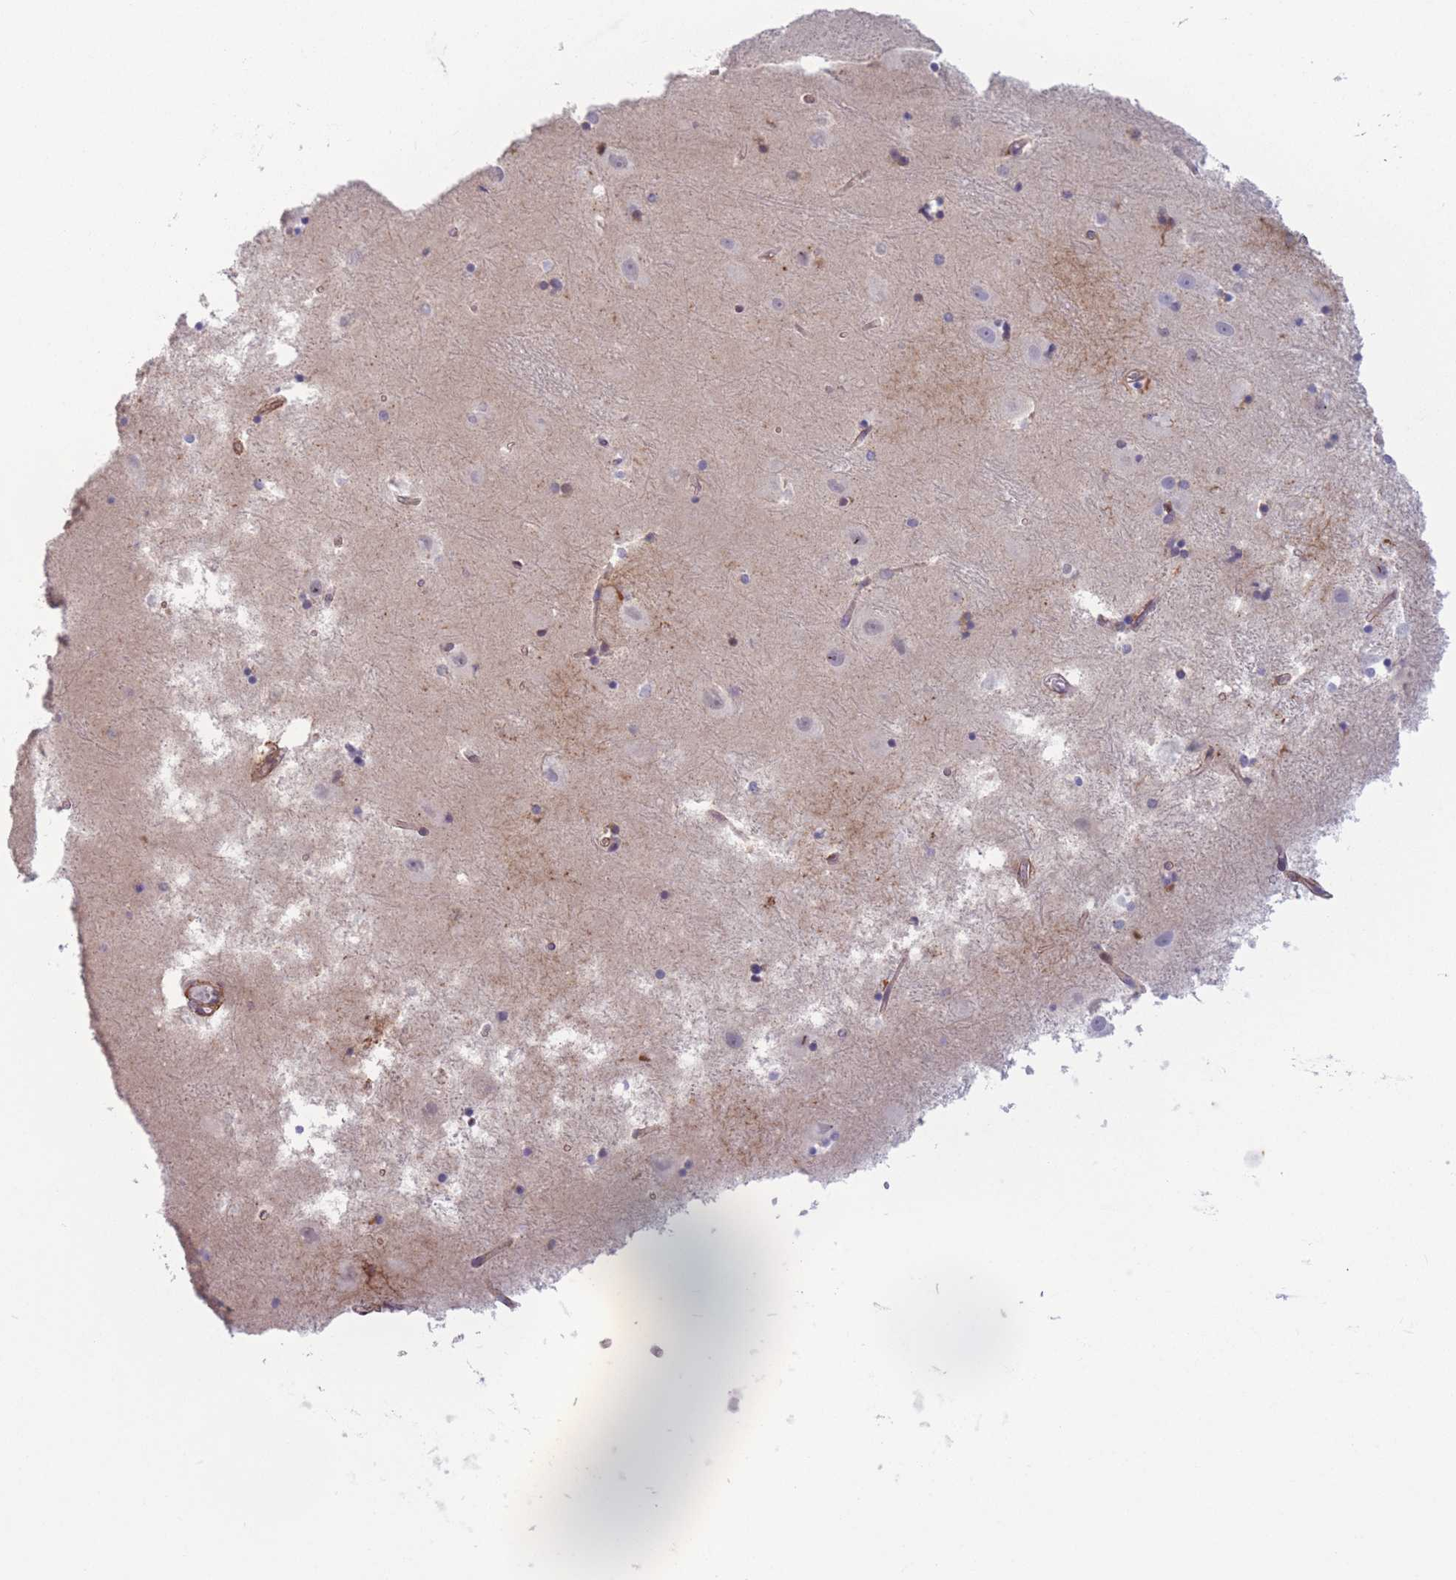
{"staining": {"intensity": "moderate", "quantity": "25%-75%", "location": "cytoplasmic/membranous,nuclear"}, "tissue": "hippocampus", "cell_type": "Glial cells", "image_type": "normal", "snomed": [{"axis": "morphology", "description": "Normal tissue, NOS"}, {"axis": "topography", "description": "Hippocampus"}], "caption": "Hippocampus stained with immunohistochemistry demonstrates moderate cytoplasmic/membranous,nuclear expression in about 25%-75% of glial cells. The staining was performed using DAB, with brown indicating positive protein expression. Nuclei are stained blue with hematoxylin.", "gene": "ENSG00000267179", "patient": {"sex": "female", "age": 52}}